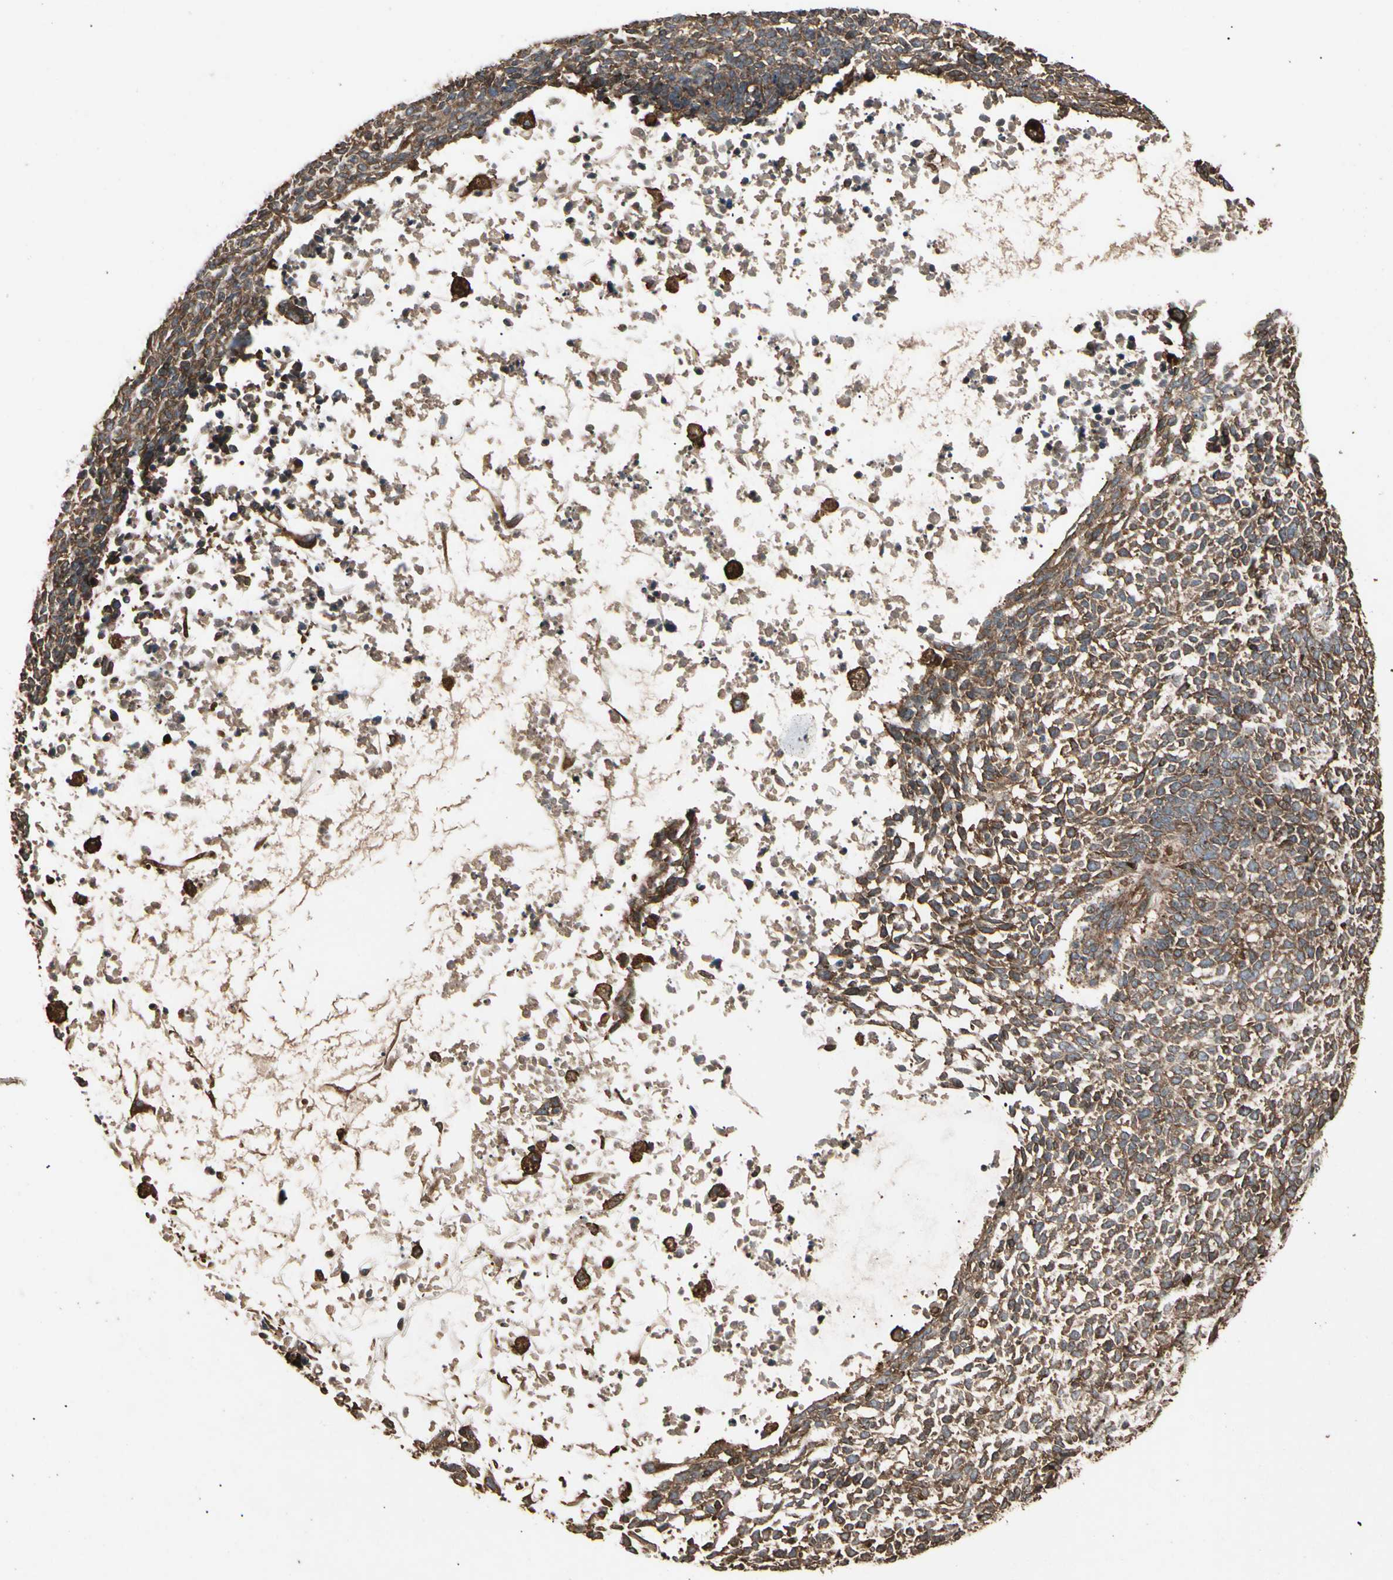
{"staining": {"intensity": "moderate", "quantity": ">75%", "location": "cytoplasmic/membranous"}, "tissue": "skin cancer", "cell_type": "Tumor cells", "image_type": "cancer", "snomed": [{"axis": "morphology", "description": "Basal cell carcinoma"}, {"axis": "topography", "description": "Skin"}], "caption": "Approximately >75% of tumor cells in skin basal cell carcinoma reveal moderate cytoplasmic/membranous protein positivity as visualized by brown immunohistochemical staining.", "gene": "AGBL2", "patient": {"sex": "female", "age": 84}}